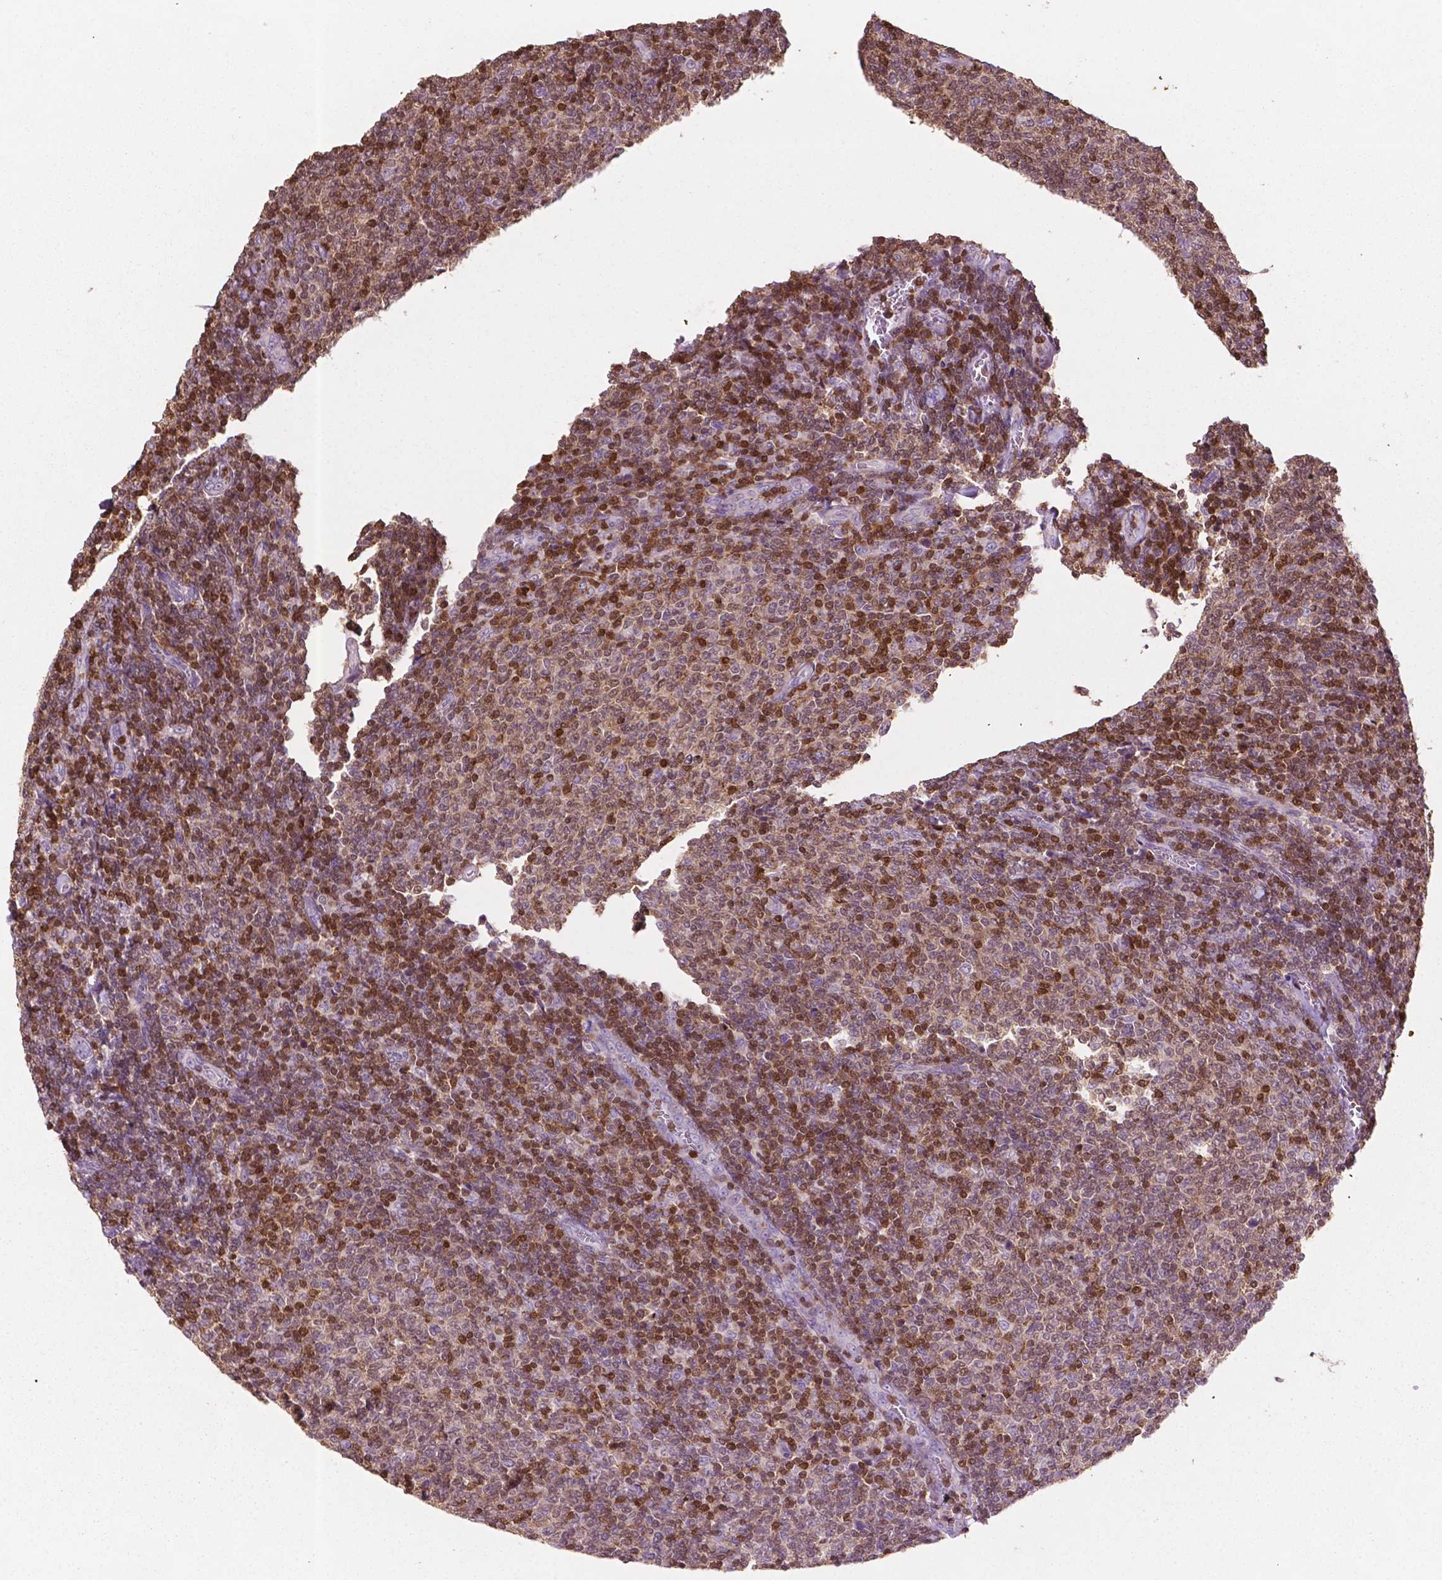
{"staining": {"intensity": "moderate", "quantity": ">75%", "location": "cytoplasmic/membranous,nuclear"}, "tissue": "lymphoma", "cell_type": "Tumor cells", "image_type": "cancer", "snomed": [{"axis": "morphology", "description": "Malignant lymphoma, non-Hodgkin's type, Low grade"}, {"axis": "topography", "description": "Lymph node"}], "caption": "A medium amount of moderate cytoplasmic/membranous and nuclear expression is identified in about >75% of tumor cells in malignant lymphoma, non-Hodgkin's type (low-grade) tissue.", "gene": "TBC1D10C", "patient": {"sex": "male", "age": 52}}